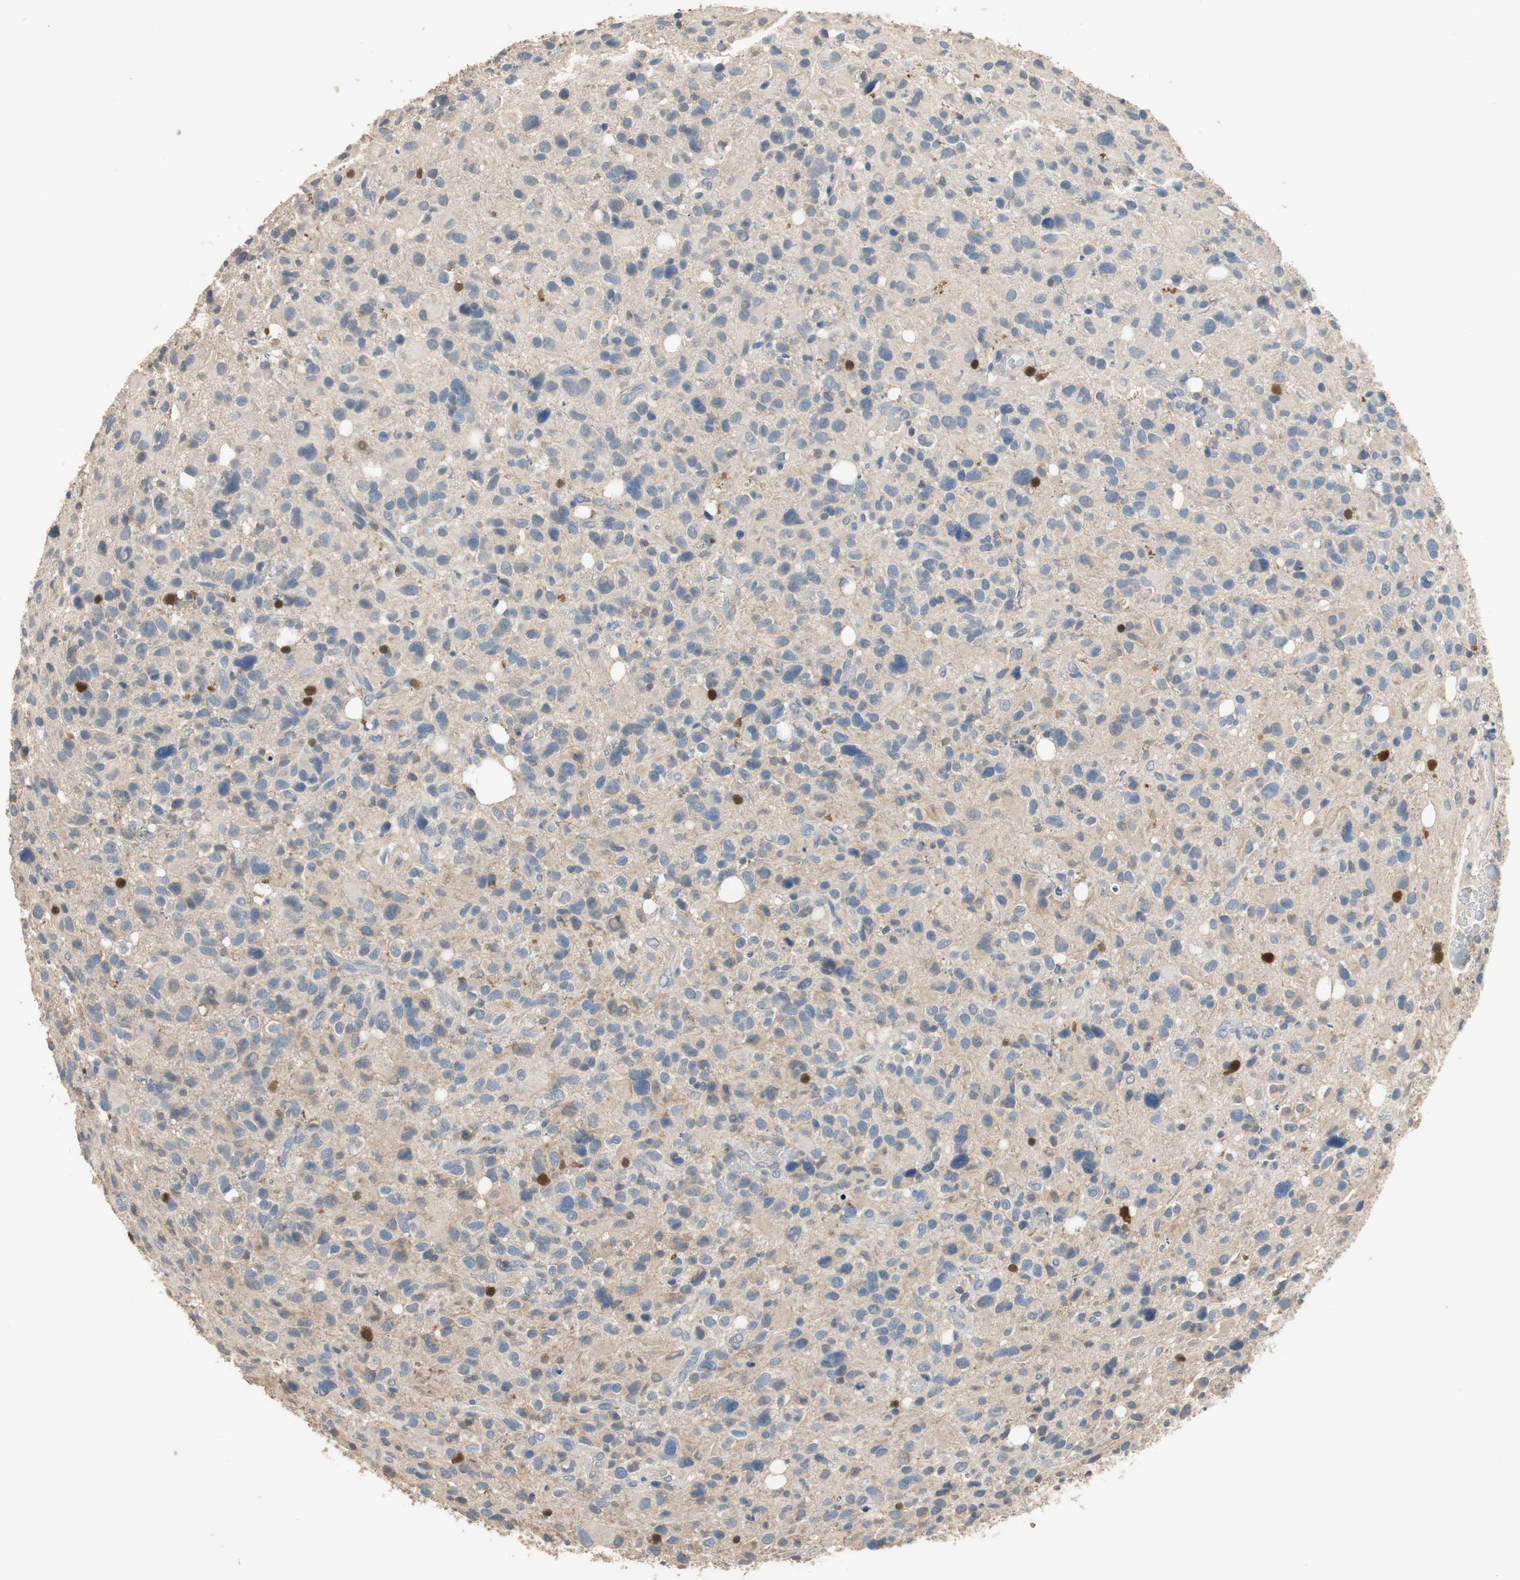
{"staining": {"intensity": "strong", "quantity": "<25%", "location": "nuclear"}, "tissue": "glioma", "cell_type": "Tumor cells", "image_type": "cancer", "snomed": [{"axis": "morphology", "description": "Glioma, malignant, High grade"}, {"axis": "topography", "description": "Brain"}], "caption": "DAB (3,3'-diaminobenzidine) immunohistochemical staining of human malignant glioma (high-grade) reveals strong nuclear protein positivity in approximately <25% of tumor cells.", "gene": "ADAP1", "patient": {"sex": "male", "age": 48}}